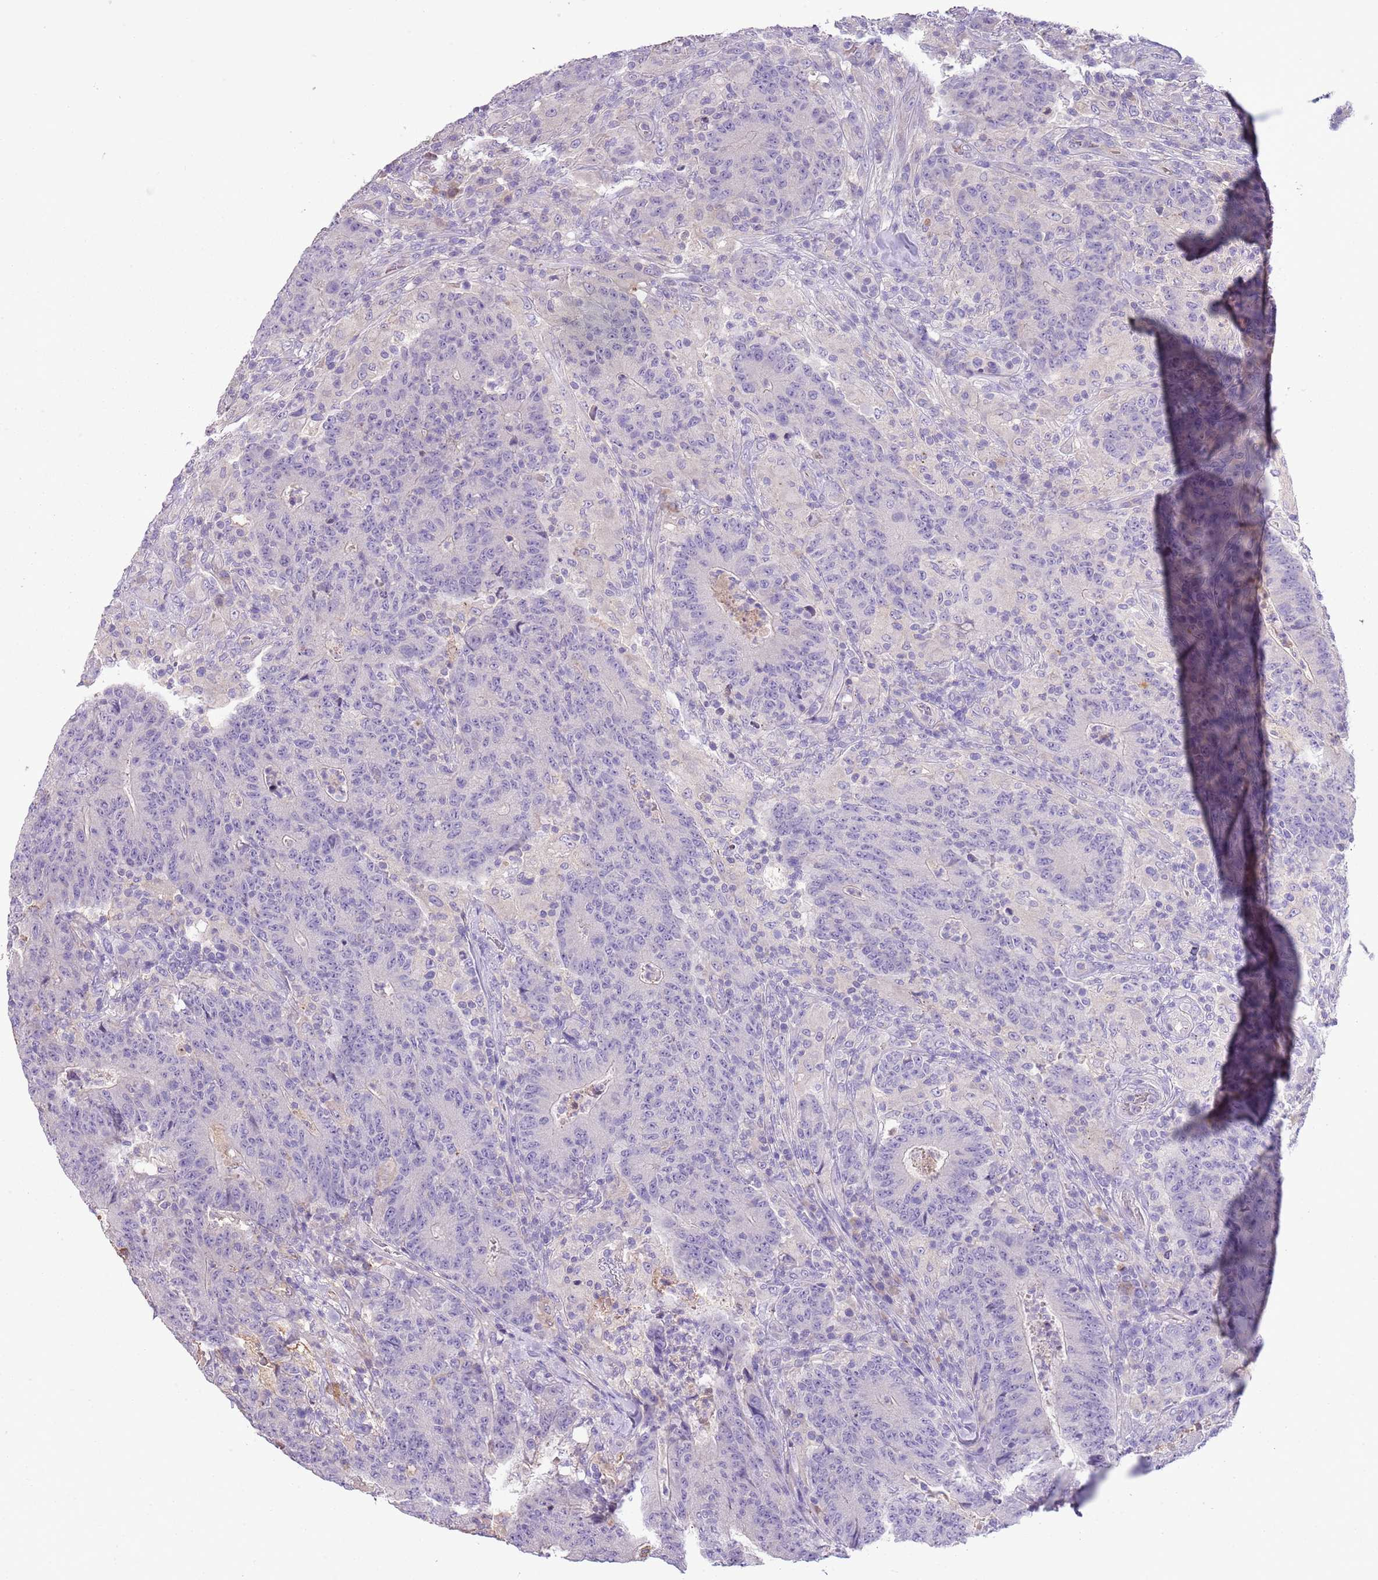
{"staining": {"intensity": "negative", "quantity": "none", "location": "none"}, "tissue": "colorectal cancer", "cell_type": "Tumor cells", "image_type": "cancer", "snomed": [{"axis": "morphology", "description": "Adenocarcinoma, NOS"}, {"axis": "topography", "description": "Colon"}], "caption": "Immunohistochemistry histopathology image of adenocarcinoma (colorectal) stained for a protein (brown), which exhibits no expression in tumor cells. The staining is performed using DAB brown chromogen with nuclei counter-stained in using hematoxylin.", "gene": "HES3", "patient": {"sex": "female", "age": 75}}